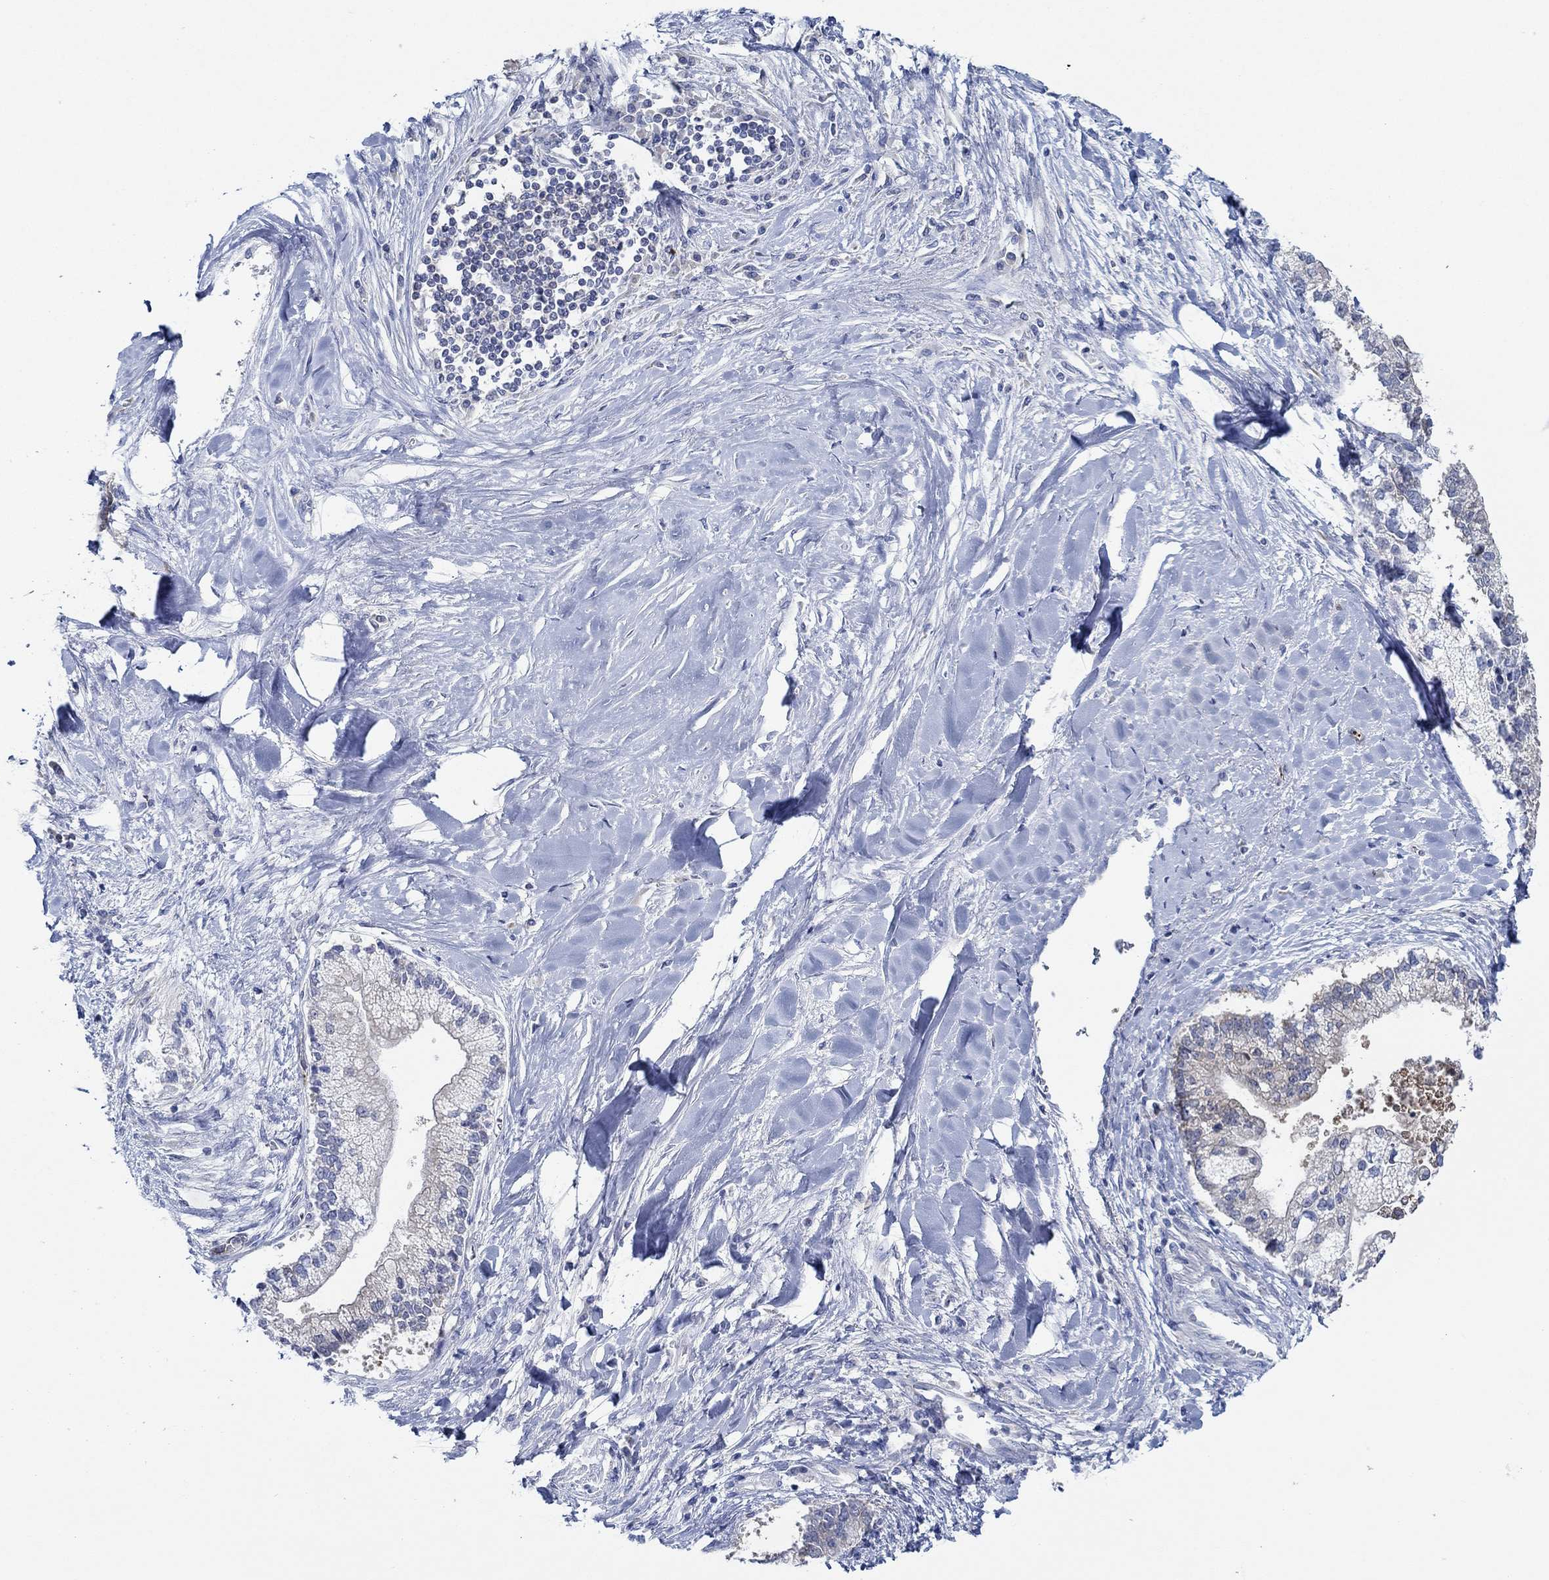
{"staining": {"intensity": "negative", "quantity": "none", "location": "none"}, "tissue": "liver cancer", "cell_type": "Tumor cells", "image_type": "cancer", "snomed": [{"axis": "morphology", "description": "Cholangiocarcinoma"}, {"axis": "topography", "description": "Liver"}], "caption": "Immunohistochemical staining of human liver cancer exhibits no significant expression in tumor cells. (DAB (3,3'-diaminobenzidine) immunohistochemistry visualized using brightfield microscopy, high magnification).", "gene": "SLC27A3", "patient": {"sex": "male", "age": 50}}